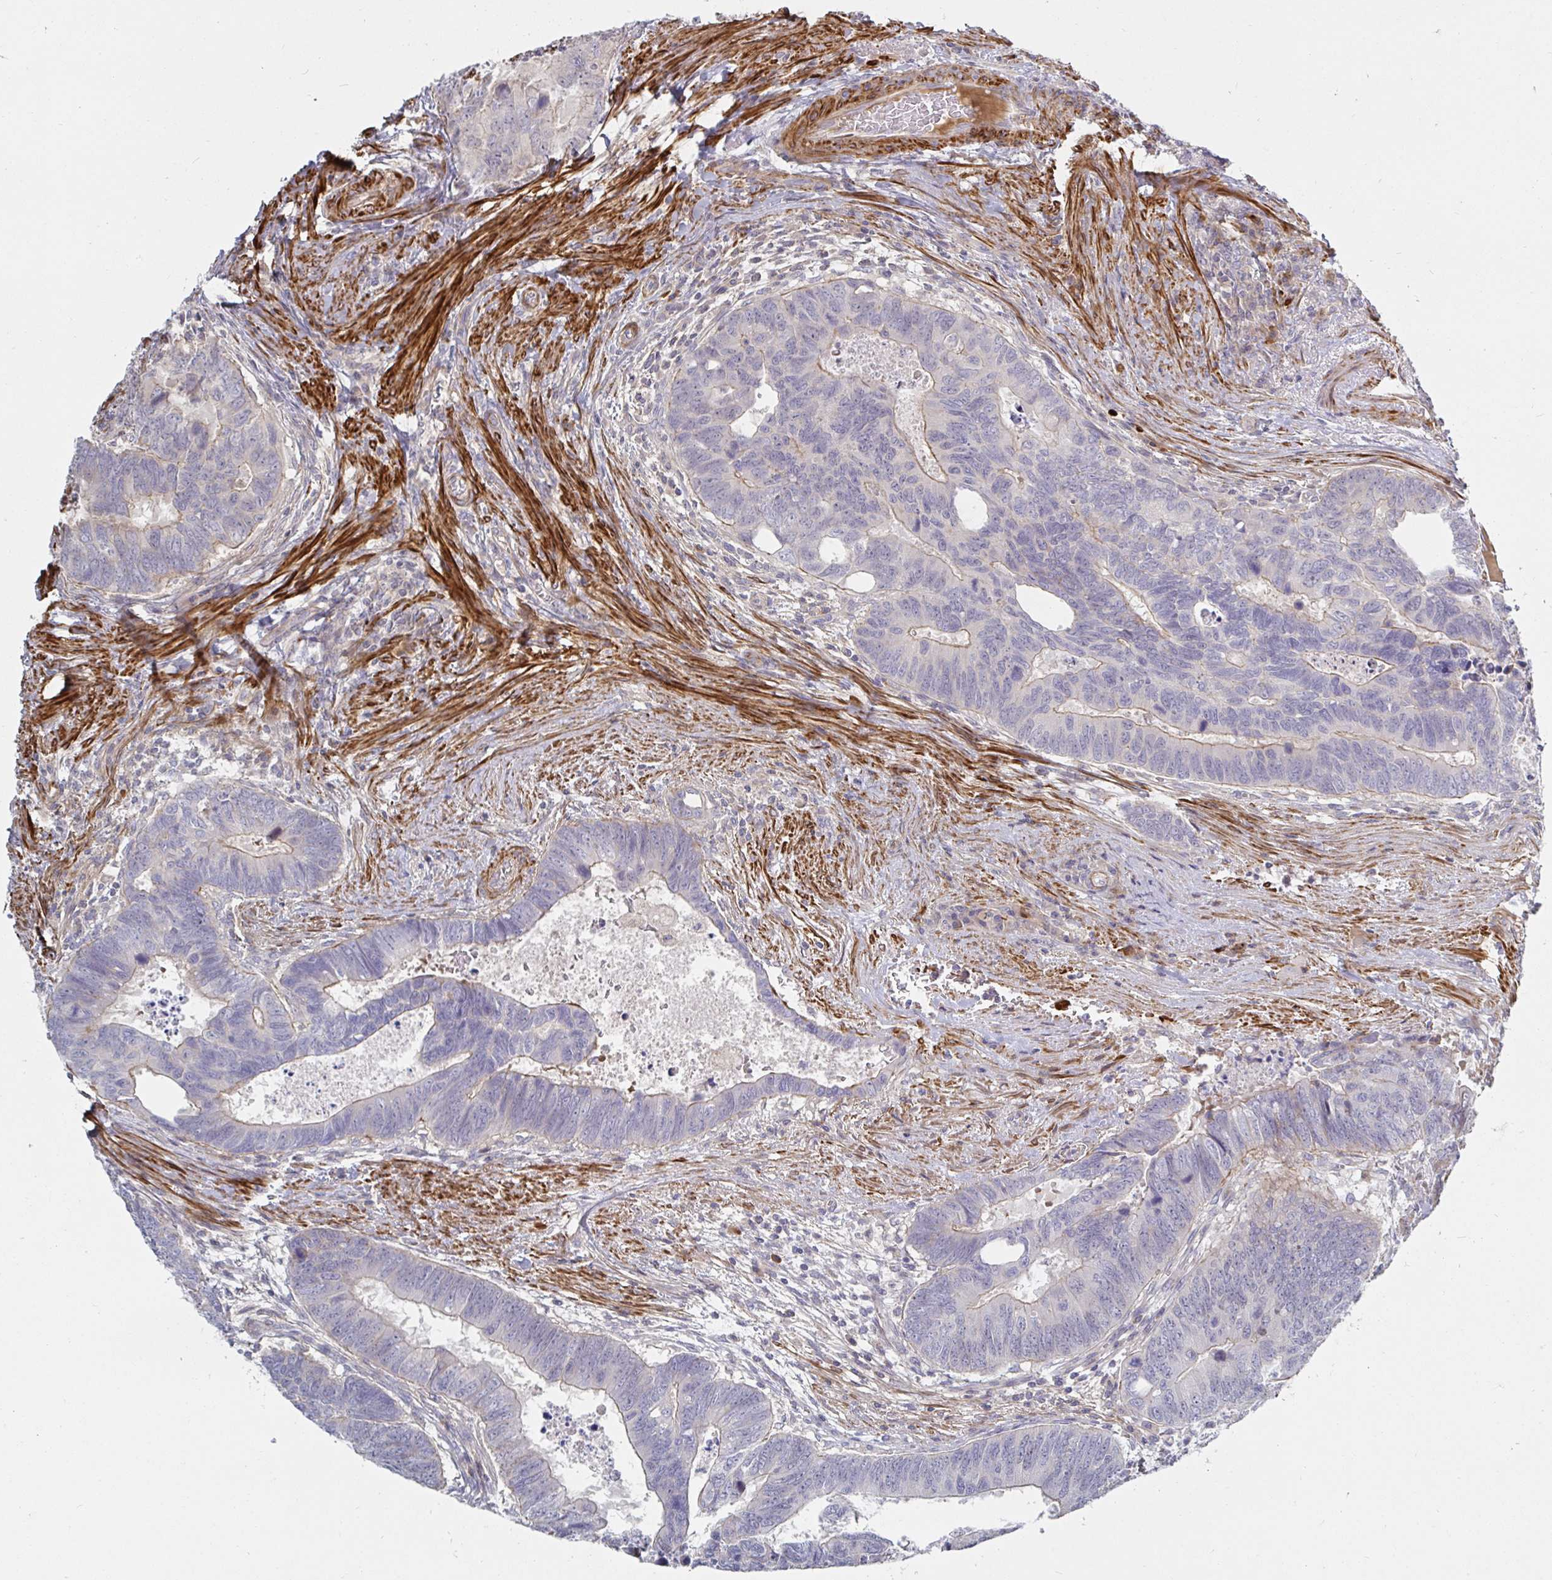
{"staining": {"intensity": "weak", "quantity": "<25%", "location": "cytoplasmic/membranous"}, "tissue": "colorectal cancer", "cell_type": "Tumor cells", "image_type": "cancer", "snomed": [{"axis": "morphology", "description": "Adenocarcinoma, NOS"}, {"axis": "topography", "description": "Colon"}], "caption": "Immunohistochemical staining of colorectal cancer (adenocarcinoma) exhibits no significant staining in tumor cells.", "gene": "SSH2", "patient": {"sex": "male", "age": 62}}